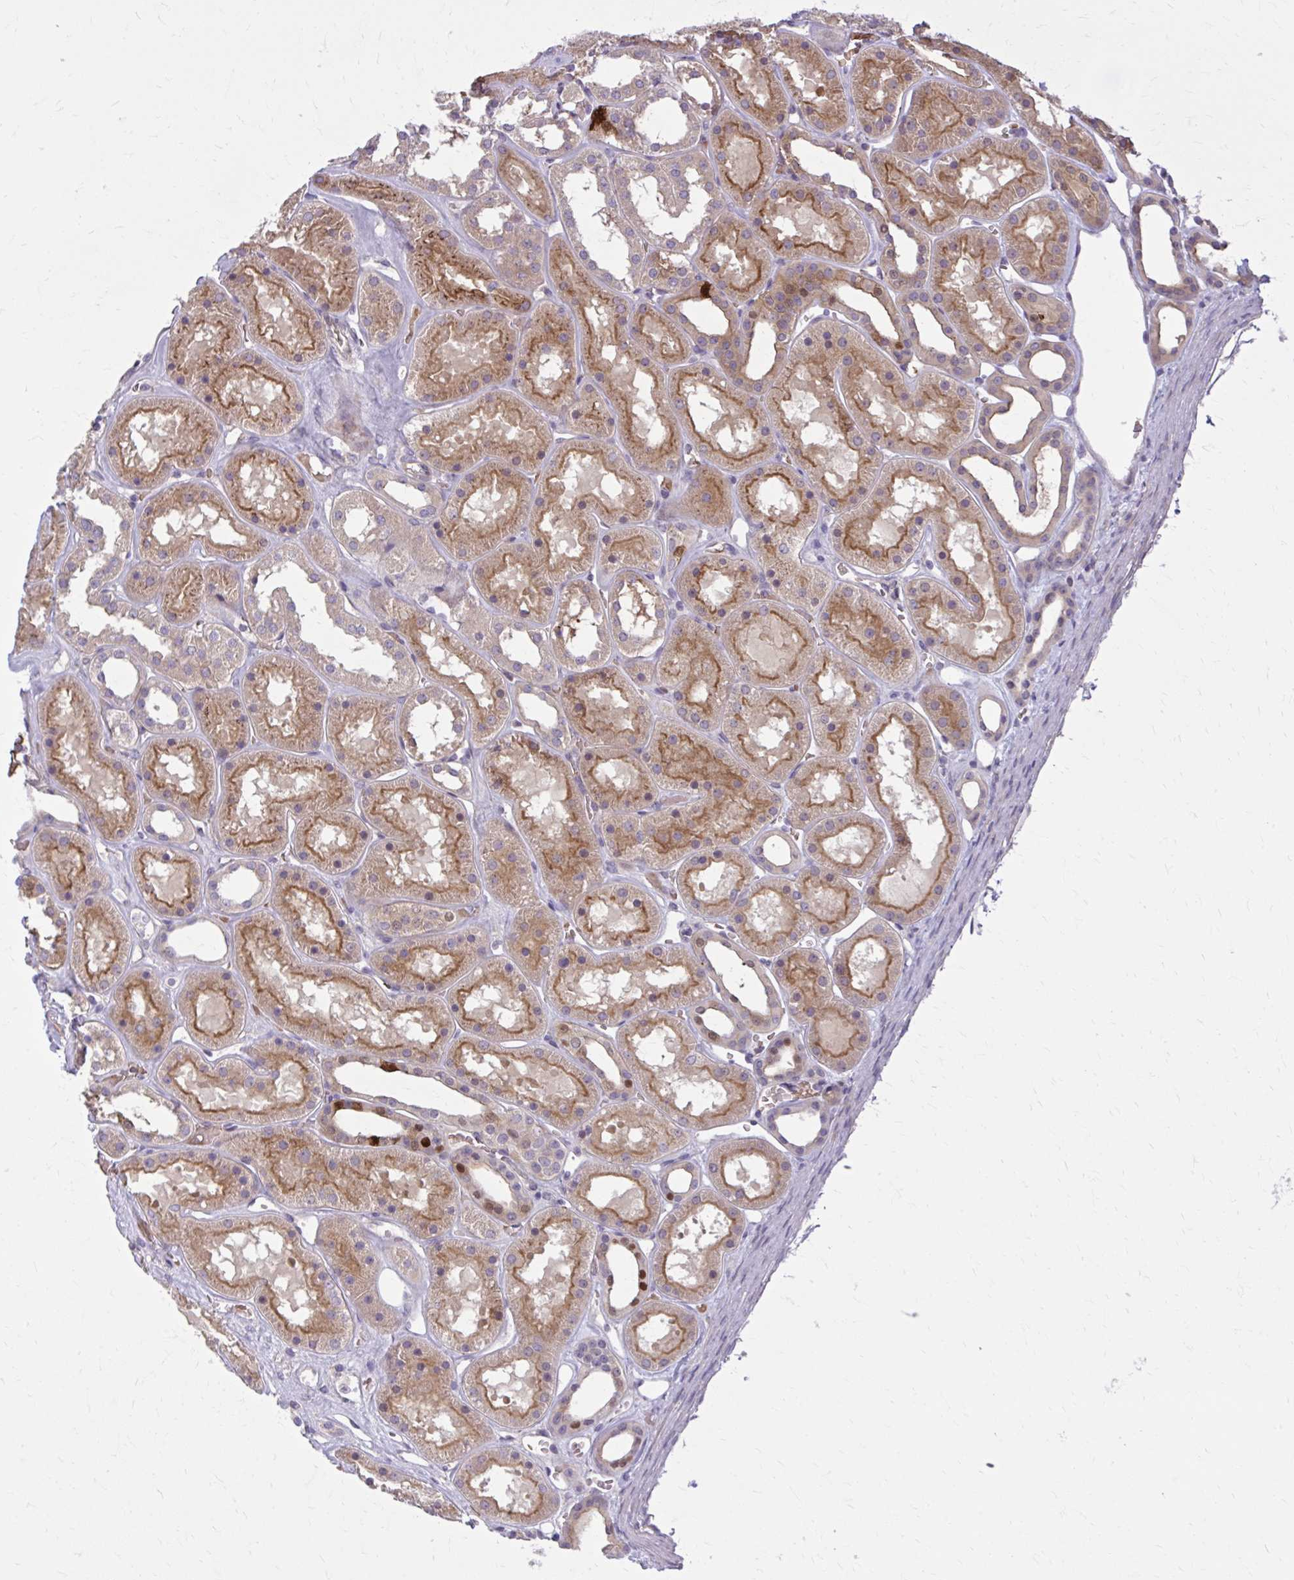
{"staining": {"intensity": "strong", "quantity": ">75%", "location": "cytoplasmic/membranous"}, "tissue": "kidney", "cell_type": "Cells in glomeruli", "image_type": "normal", "snomed": [{"axis": "morphology", "description": "Normal tissue, NOS"}, {"axis": "topography", "description": "Kidney"}], "caption": "Immunohistochemistry (DAB) staining of unremarkable kidney reveals strong cytoplasmic/membranous protein staining in about >75% of cells in glomeruli. (IHC, brightfield microscopy, high magnification).", "gene": "SNF8", "patient": {"sex": "female", "age": 41}}